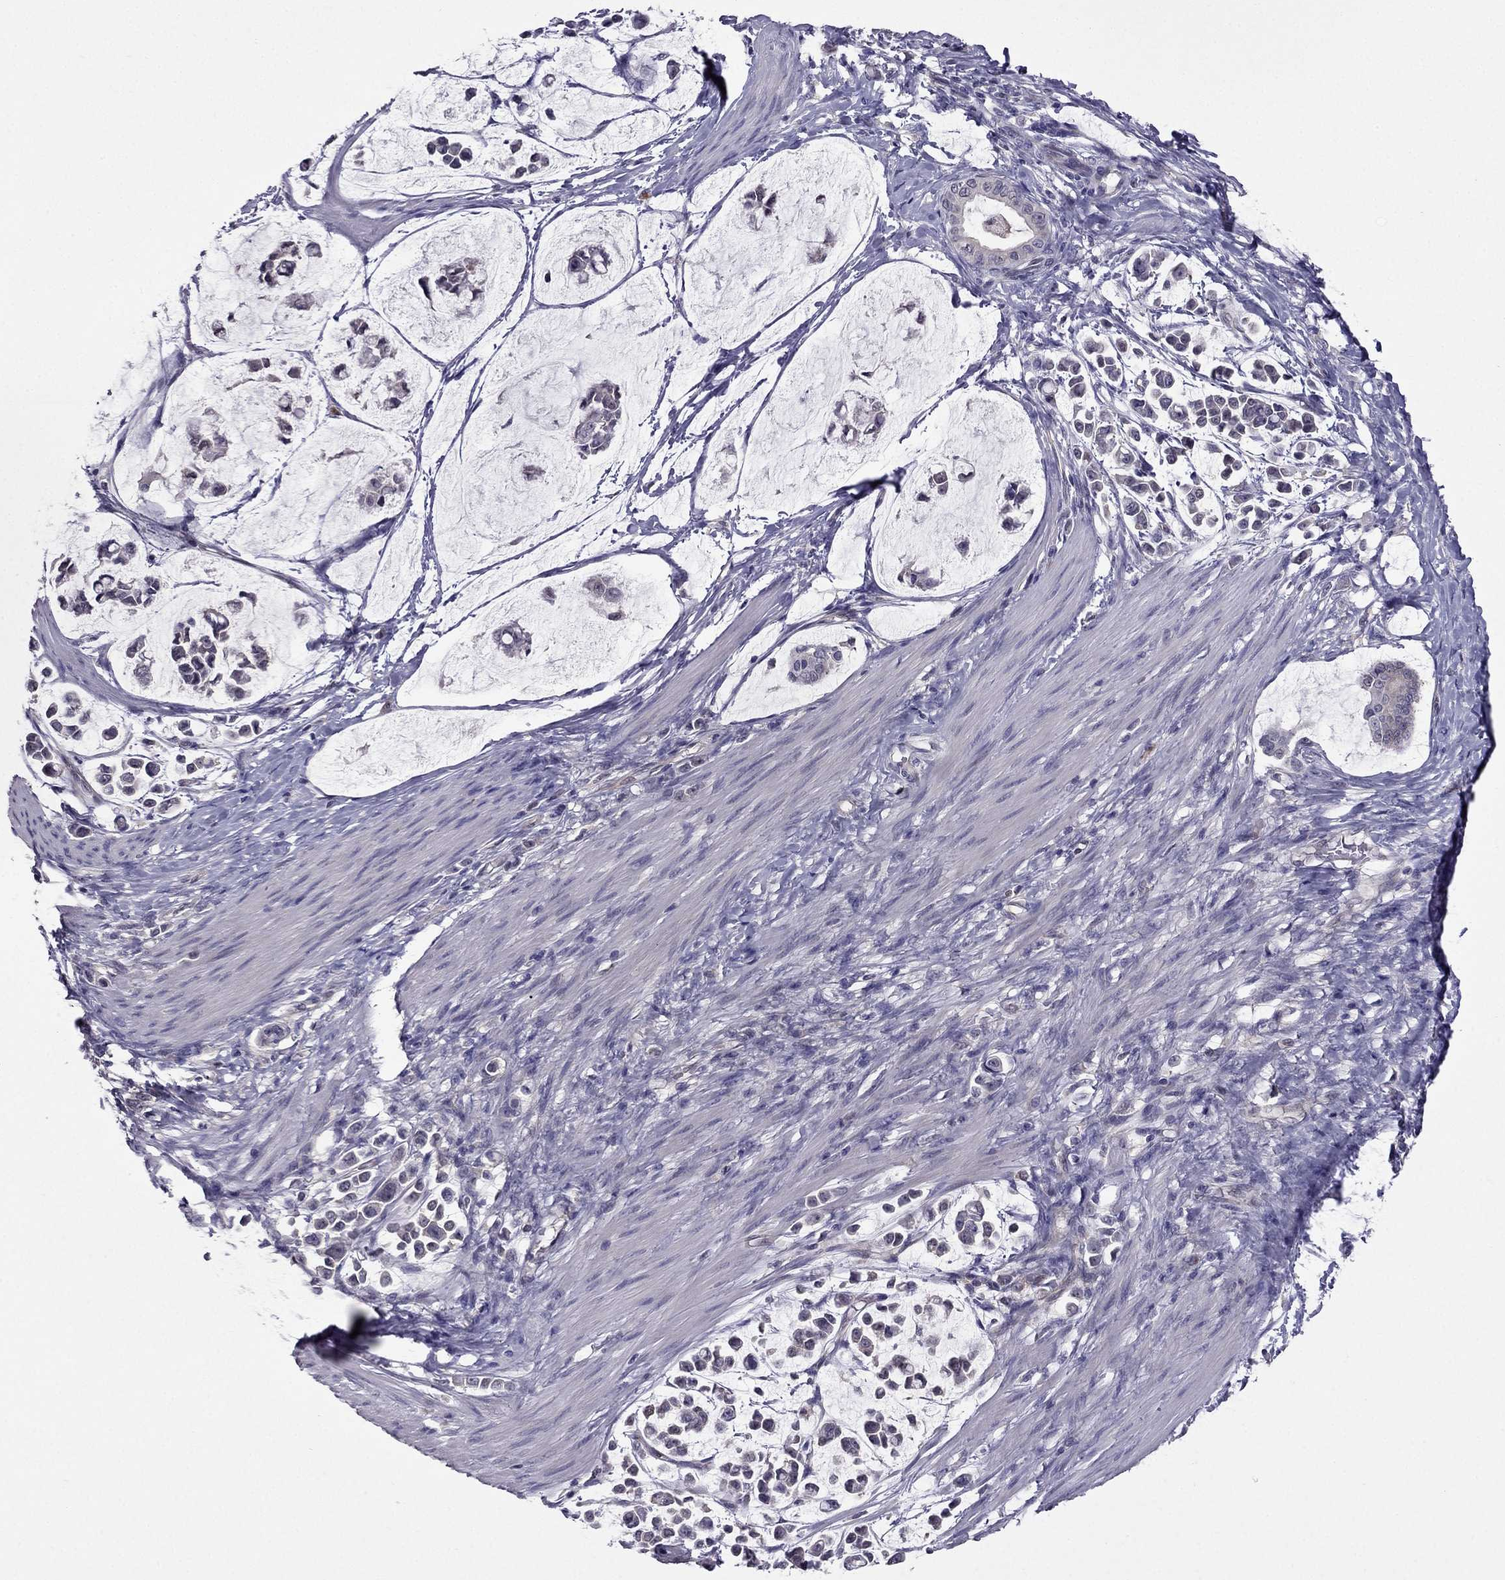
{"staining": {"intensity": "negative", "quantity": "none", "location": "none"}, "tissue": "stomach cancer", "cell_type": "Tumor cells", "image_type": "cancer", "snomed": [{"axis": "morphology", "description": "Adenocarcinoma, NOS"}, {"axis": "topography", "description": "Stomach"}], "caption": "A high-resolution photomicrograph shows immunohistochemistry (IHC) staining of stomach cancer (adenocarcinoma), which reveals no significant positivity in tumor cells.", "gene": "CDK5", "patient": {"sex": "male", "age": 82}}